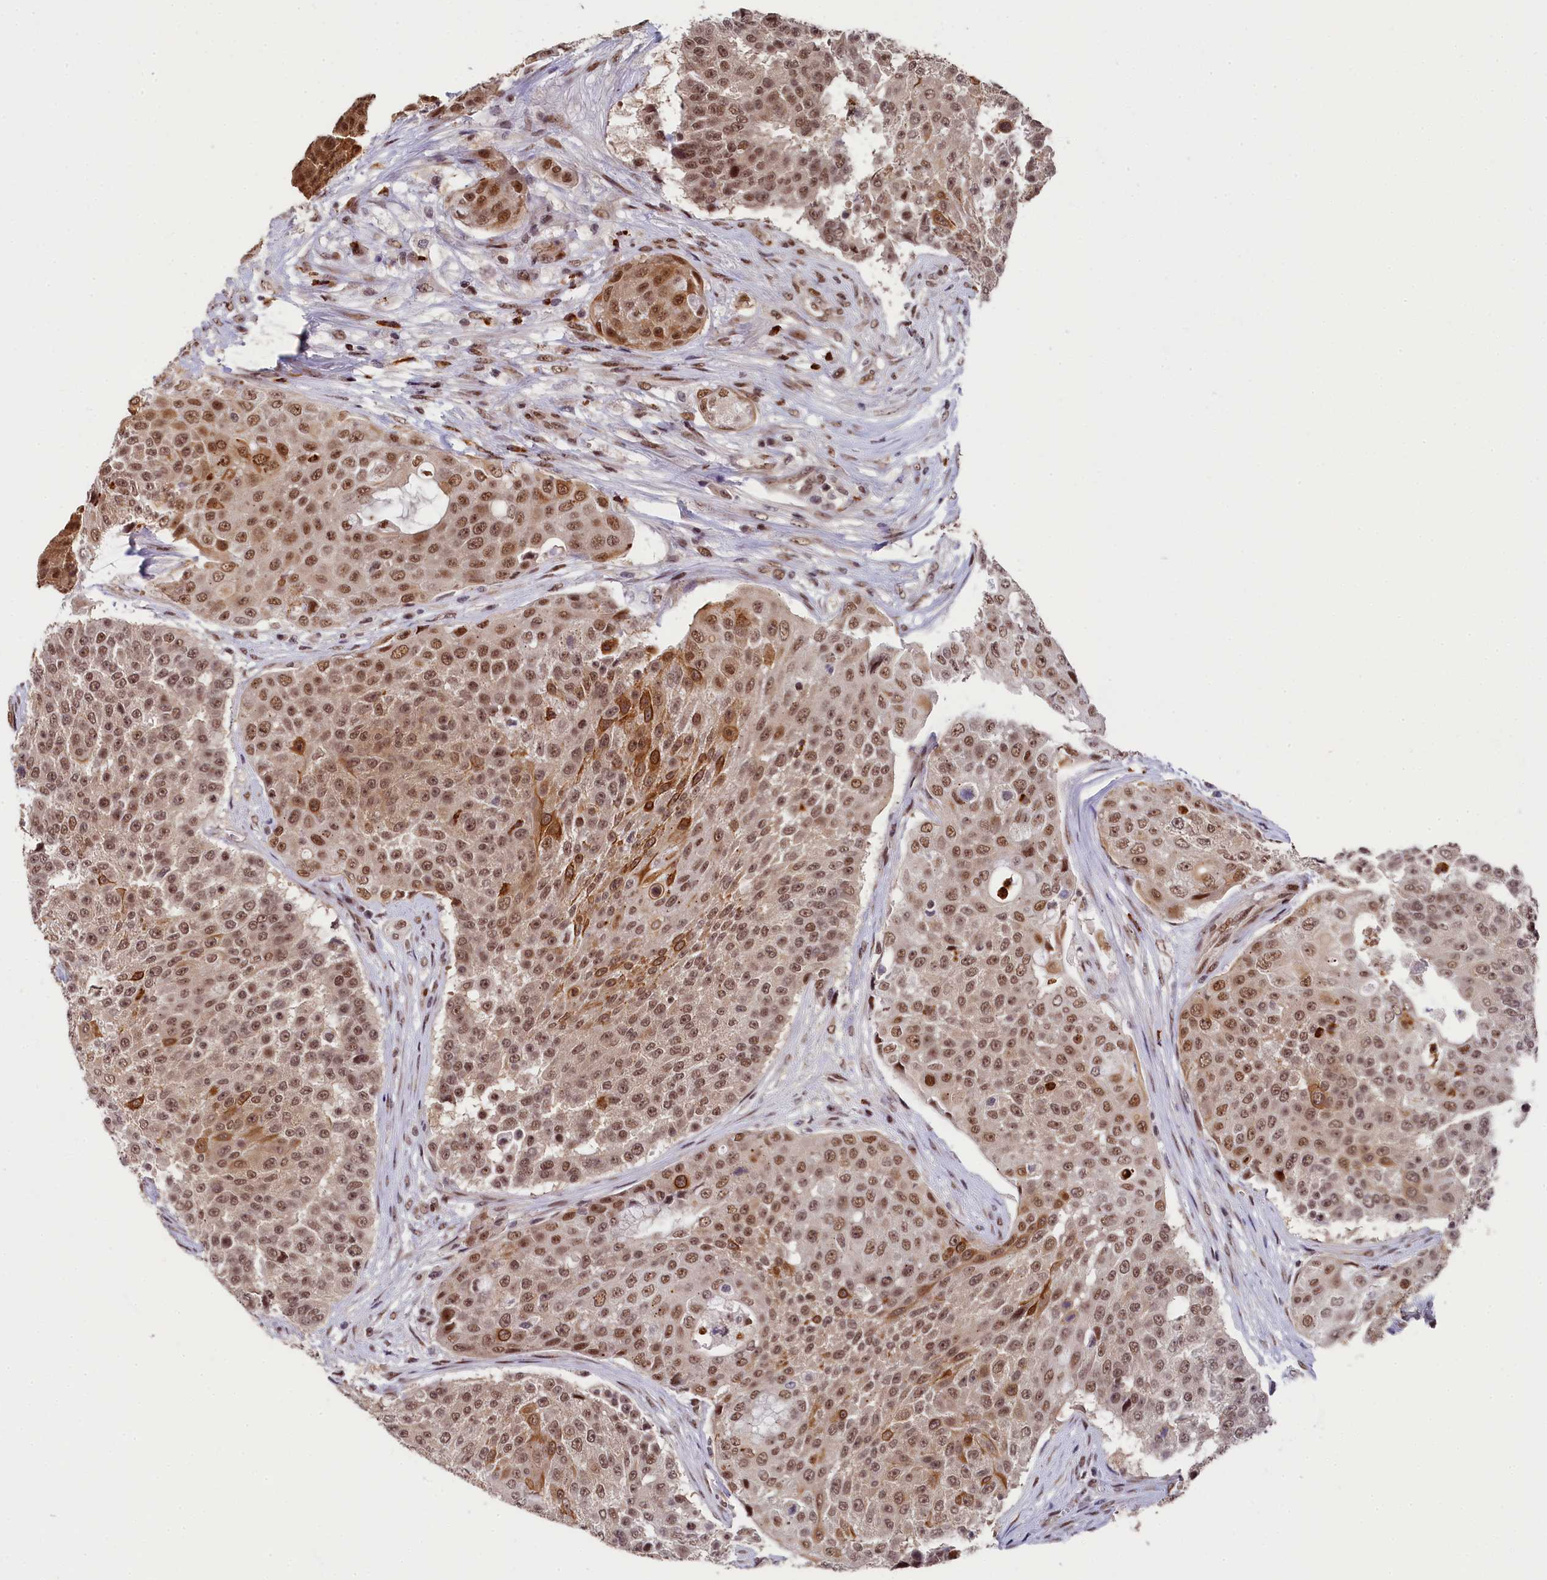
{"staining": {"intensity": "moderate", "quantity": ">75%", "location": "cytoplasmic/membranous,nuclear"}, "tissue": "urothelial cancer", "cell_type": "Tumor cells", "image_type": "cancer", "snomed": [{"axis": "morphology", "description": "Urothelial carcinoma, High grade"}, {"axis": "topography", "description": "Urinary bladder"}], "caption": "Protein expression analysis of human urothelial cancer reveals moderate cytoplasmic/membranous and nuclear expression in approximately >75% of tumor cells.", "gene": "ADIG", "patient": {"sex": "female", "age": 63}}